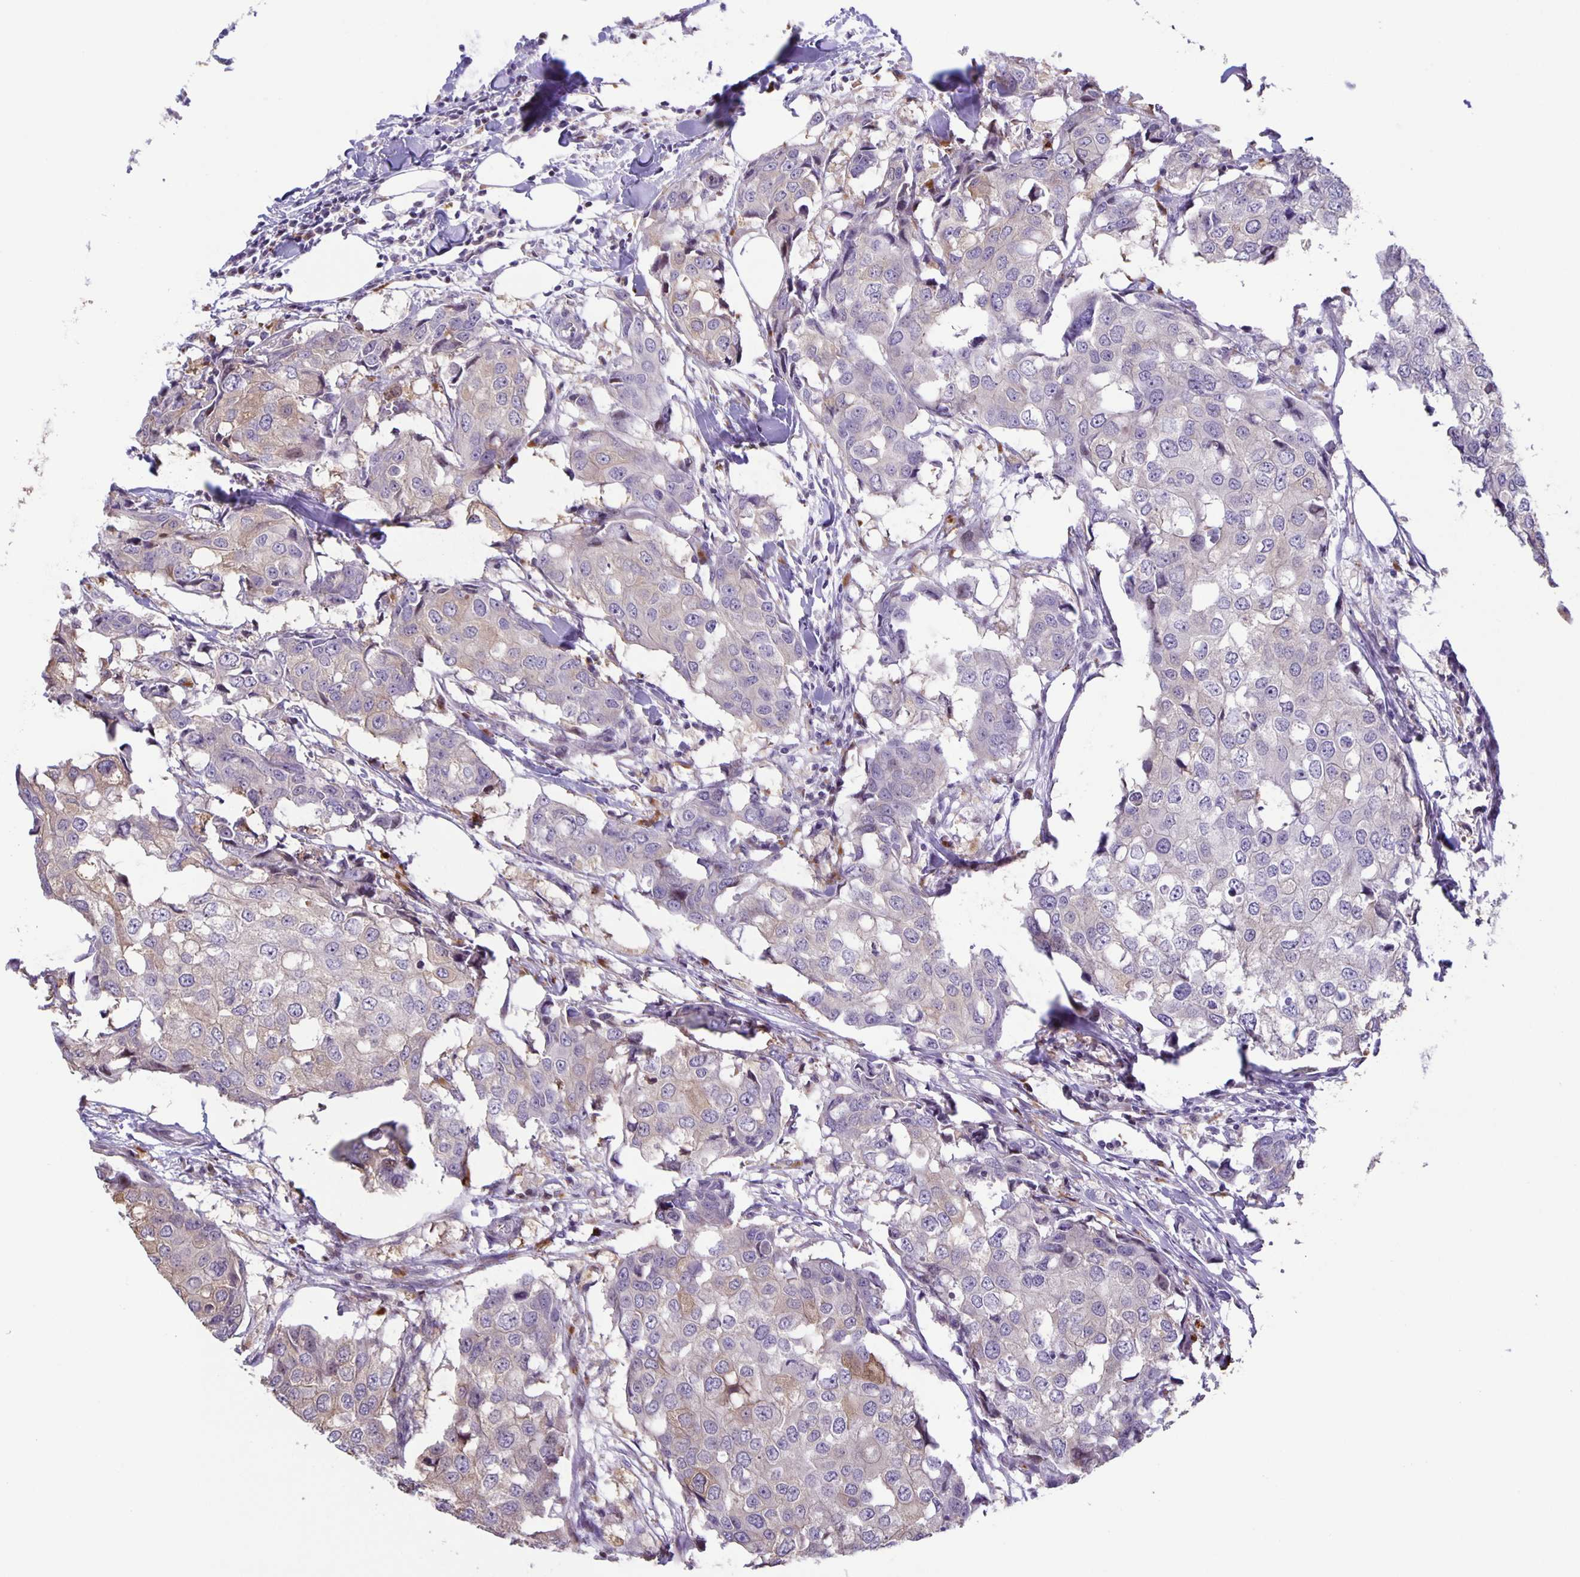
{"staining": {"intensity": "negative", "quantity": "none", "location": "none"}, "tissue": "breast cancer", "cell_type": "Tumor cells", "image_type": "cancer", "snomed": [{"axis": "morphology", "description": "Duct carcinoma"}, {"axis": "topography", "description": "Breast"}], "caption": "This photomicrograph is of breast cancer stained with immunohistochemistry to label a protein in brown with the nuclei are counter-stained blue. There is no expression in tumor cells. The staining is performed using DAB (3,3'-diaminobenzidine) brown chromogen with nuclei counter-stained in using hematoxylin.", "gene": "MAPK12", "patient": {"sex": "female", "age": 27}}